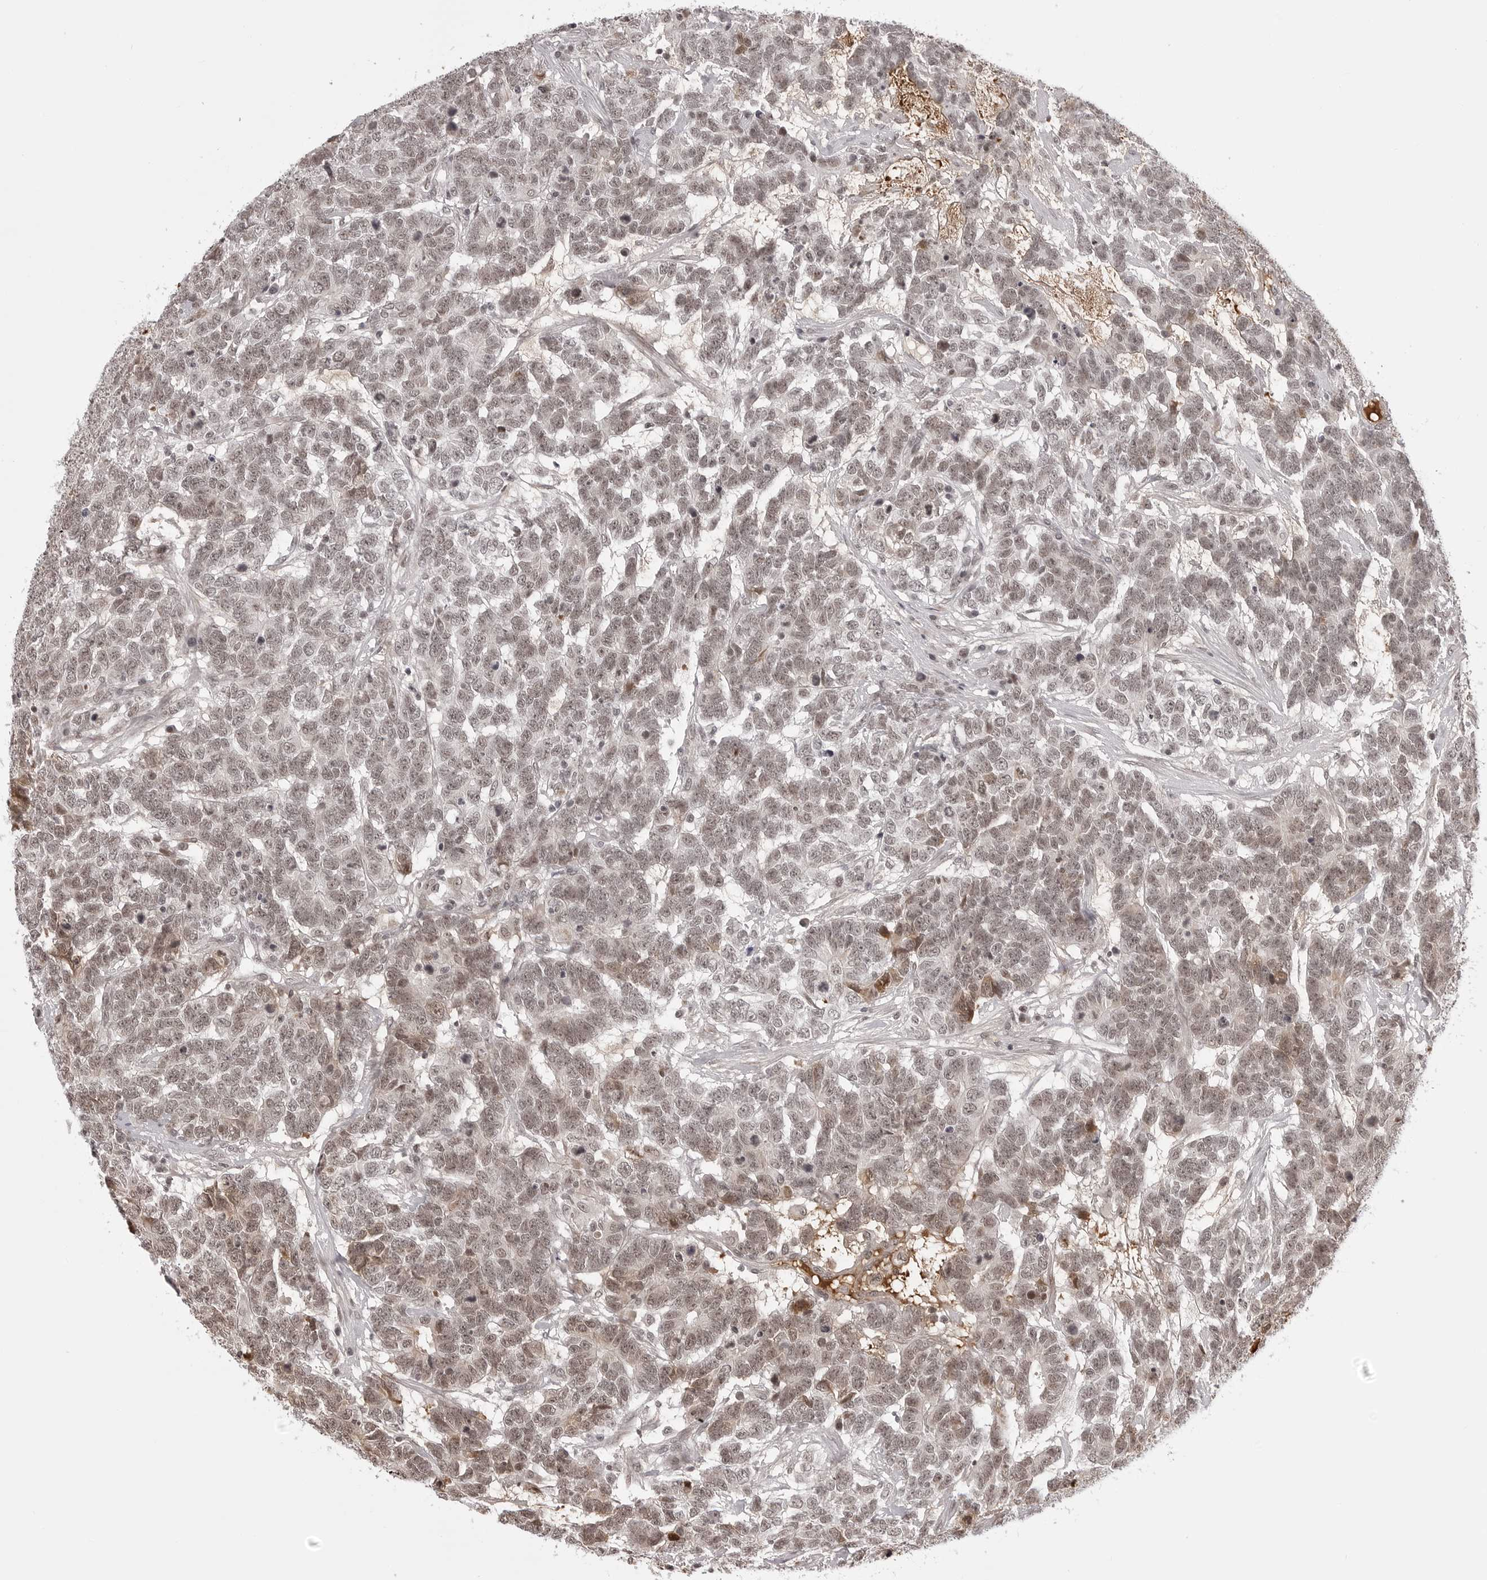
{"staining": {"intensity": "moderate", "quantity": ">75%", "location": "nuclear"}, "tissue": "testis cancer", "cell_type": "Tumor cells", "image_type": "cancer", "snomed": [{"axis": "morphology", "description": "Carcinoma, Embryonal, NOS"}, {"axis": "topography", "description": "Testis"}], "caption": "A medium amount of moderate nuclear staining is seen in about >75% of tumor cells in testis embryonal carcinoma tissue. (DAB (3,3'-diaminobenzidine) = brown stain, brightfield microscopy at high magnification).", "gene": "PHF3", "patient": {"sex": "male", "age": 26}}